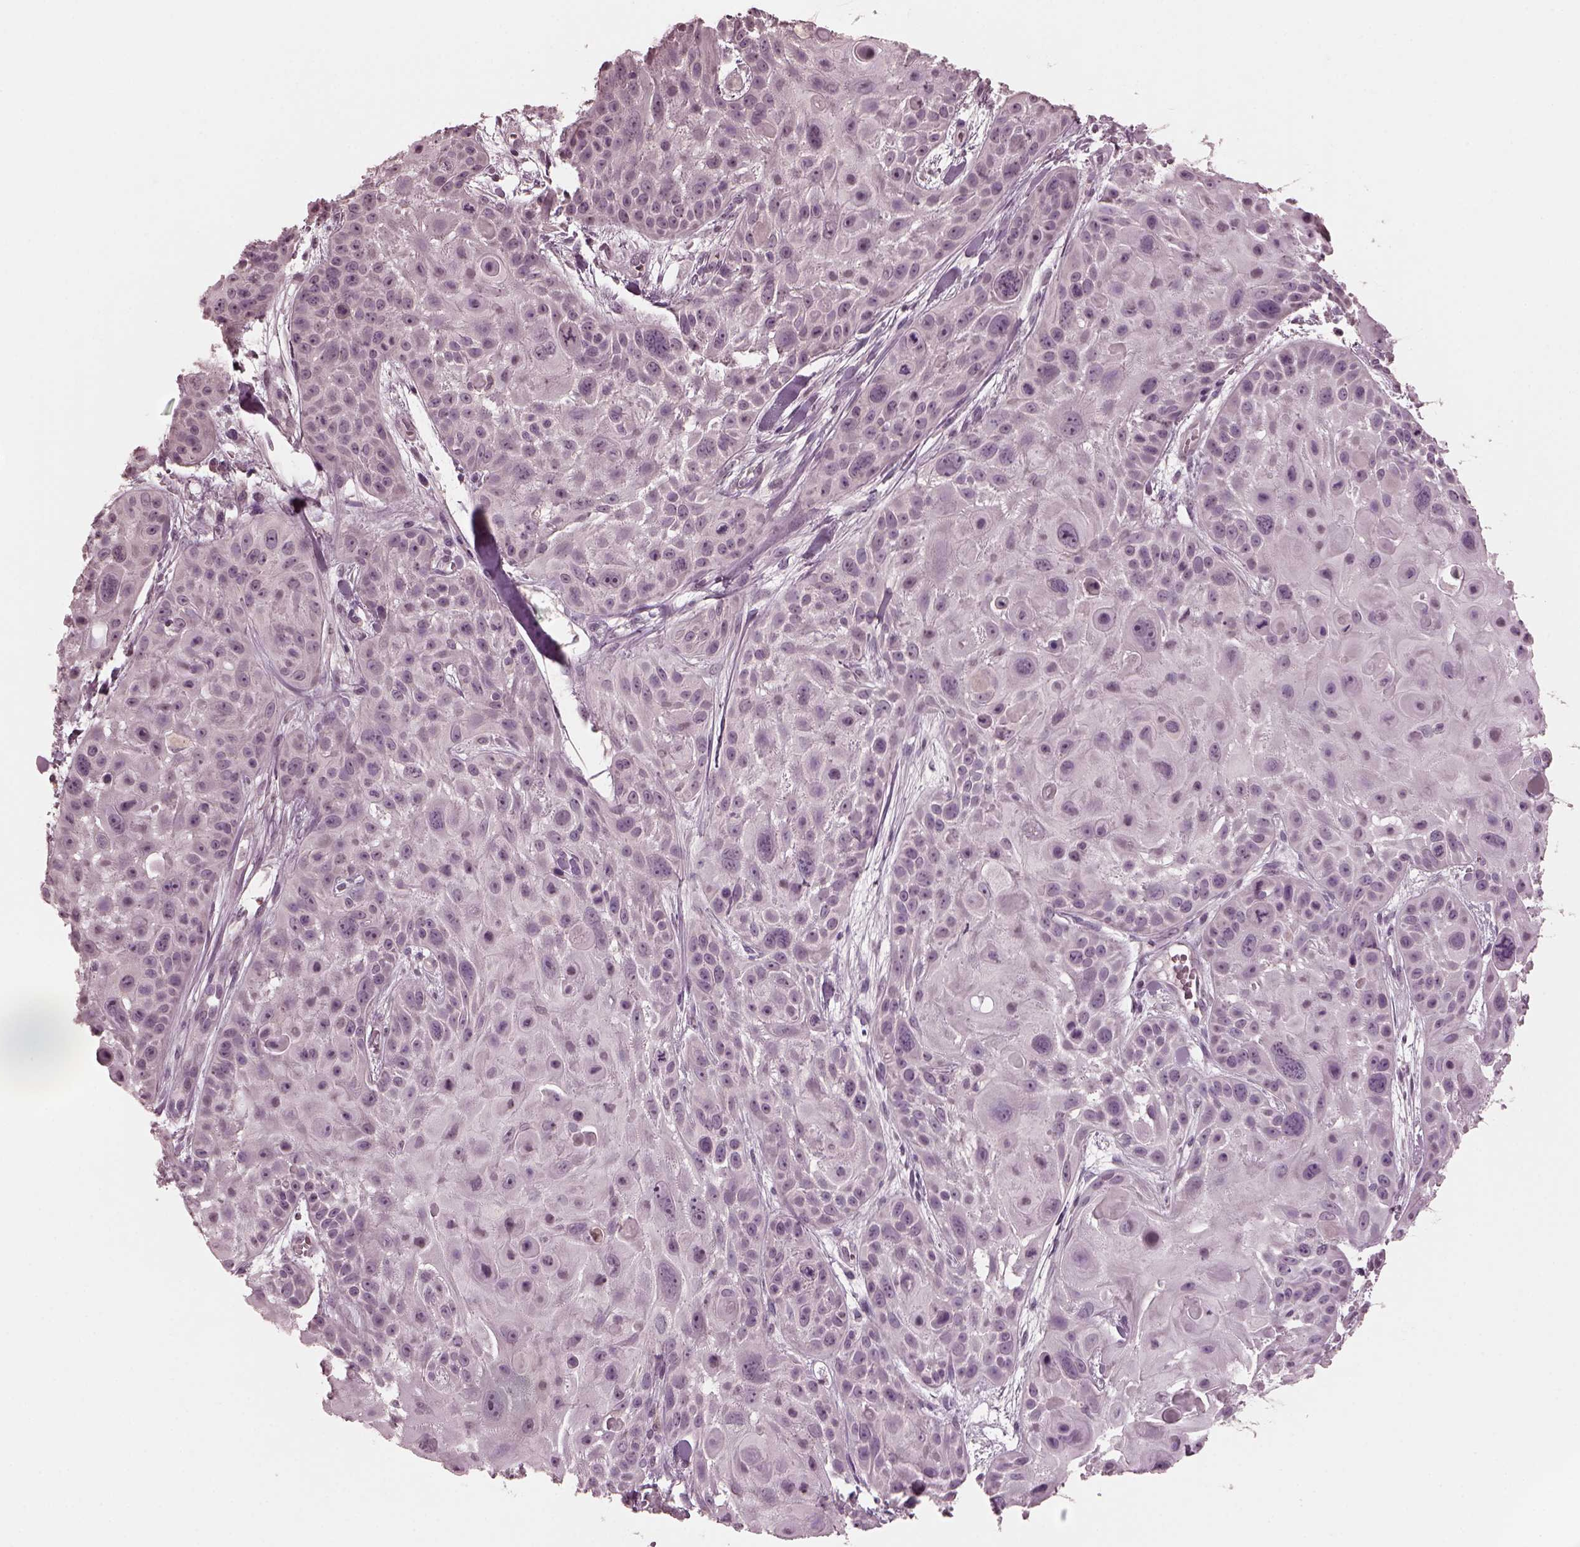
{"staining": {"intensity": "negative", "quantity": "none", "location": "none"}, "tissue": "skin cancer", "cell_type": "Tumor cells", "image_type": "cancer", "snomed": [{"axis": "morphology", "description": "Squamous cell carcinoma, NOS"}, {"axis": "topography", "description": "Skin"}, {"axis": "topography", "description": "Anal"}], "caption": "Tumor cells are negative for brown protein staining in skin squamous cell carcinoma. Brightfield microscopy of immunohistochemistry (IHC) stained with DAB (3,3'-diaminobenzidine) (brown) and hematoxylin (blue), captured at high magnification.", "gene": "RCVRN", "patient": {"sex": "female", "age": 75}}